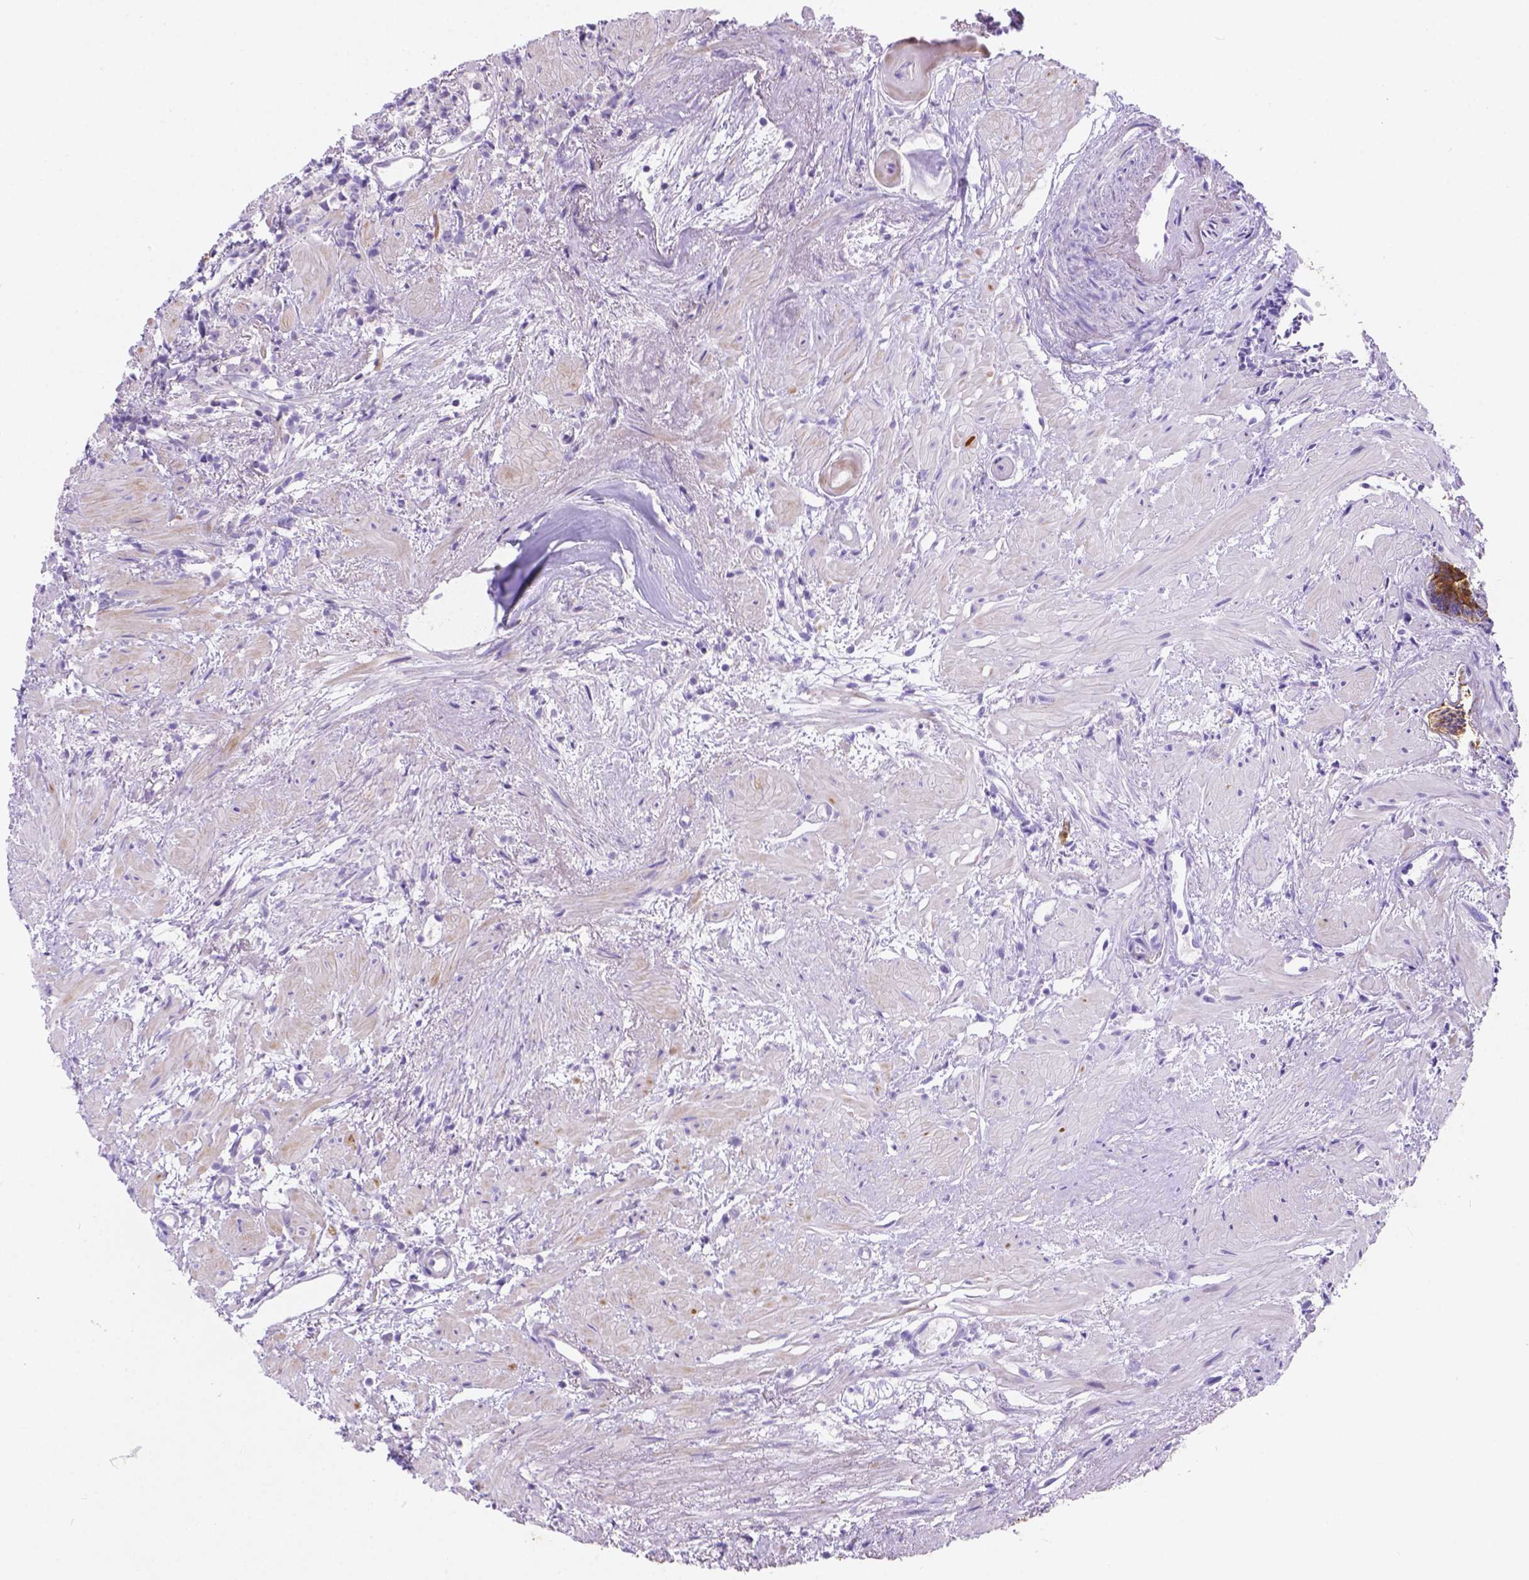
{"staining": {"intensity": "negative", "quantity": "none", "location": "none"}, "tissue": "prostate cancer", "cell_type": "Tumor cells", "image_type": "cancer", "snomed": [{"axis": "morphology", "description": "Adenocarcinoma, High grade"}, {"axis": "topography", "description": "Prostate"}], "caption": "DAB (3,3'-diaminobenzidine) immunohistochemical staining of human prostate cancer demonstrates no significant expression in tumor cells. (Immunohistochemistry, brightfield microscopy, high magnification).", "gene": "DMWD", "patient": {"sex": "male", "age": 83}}